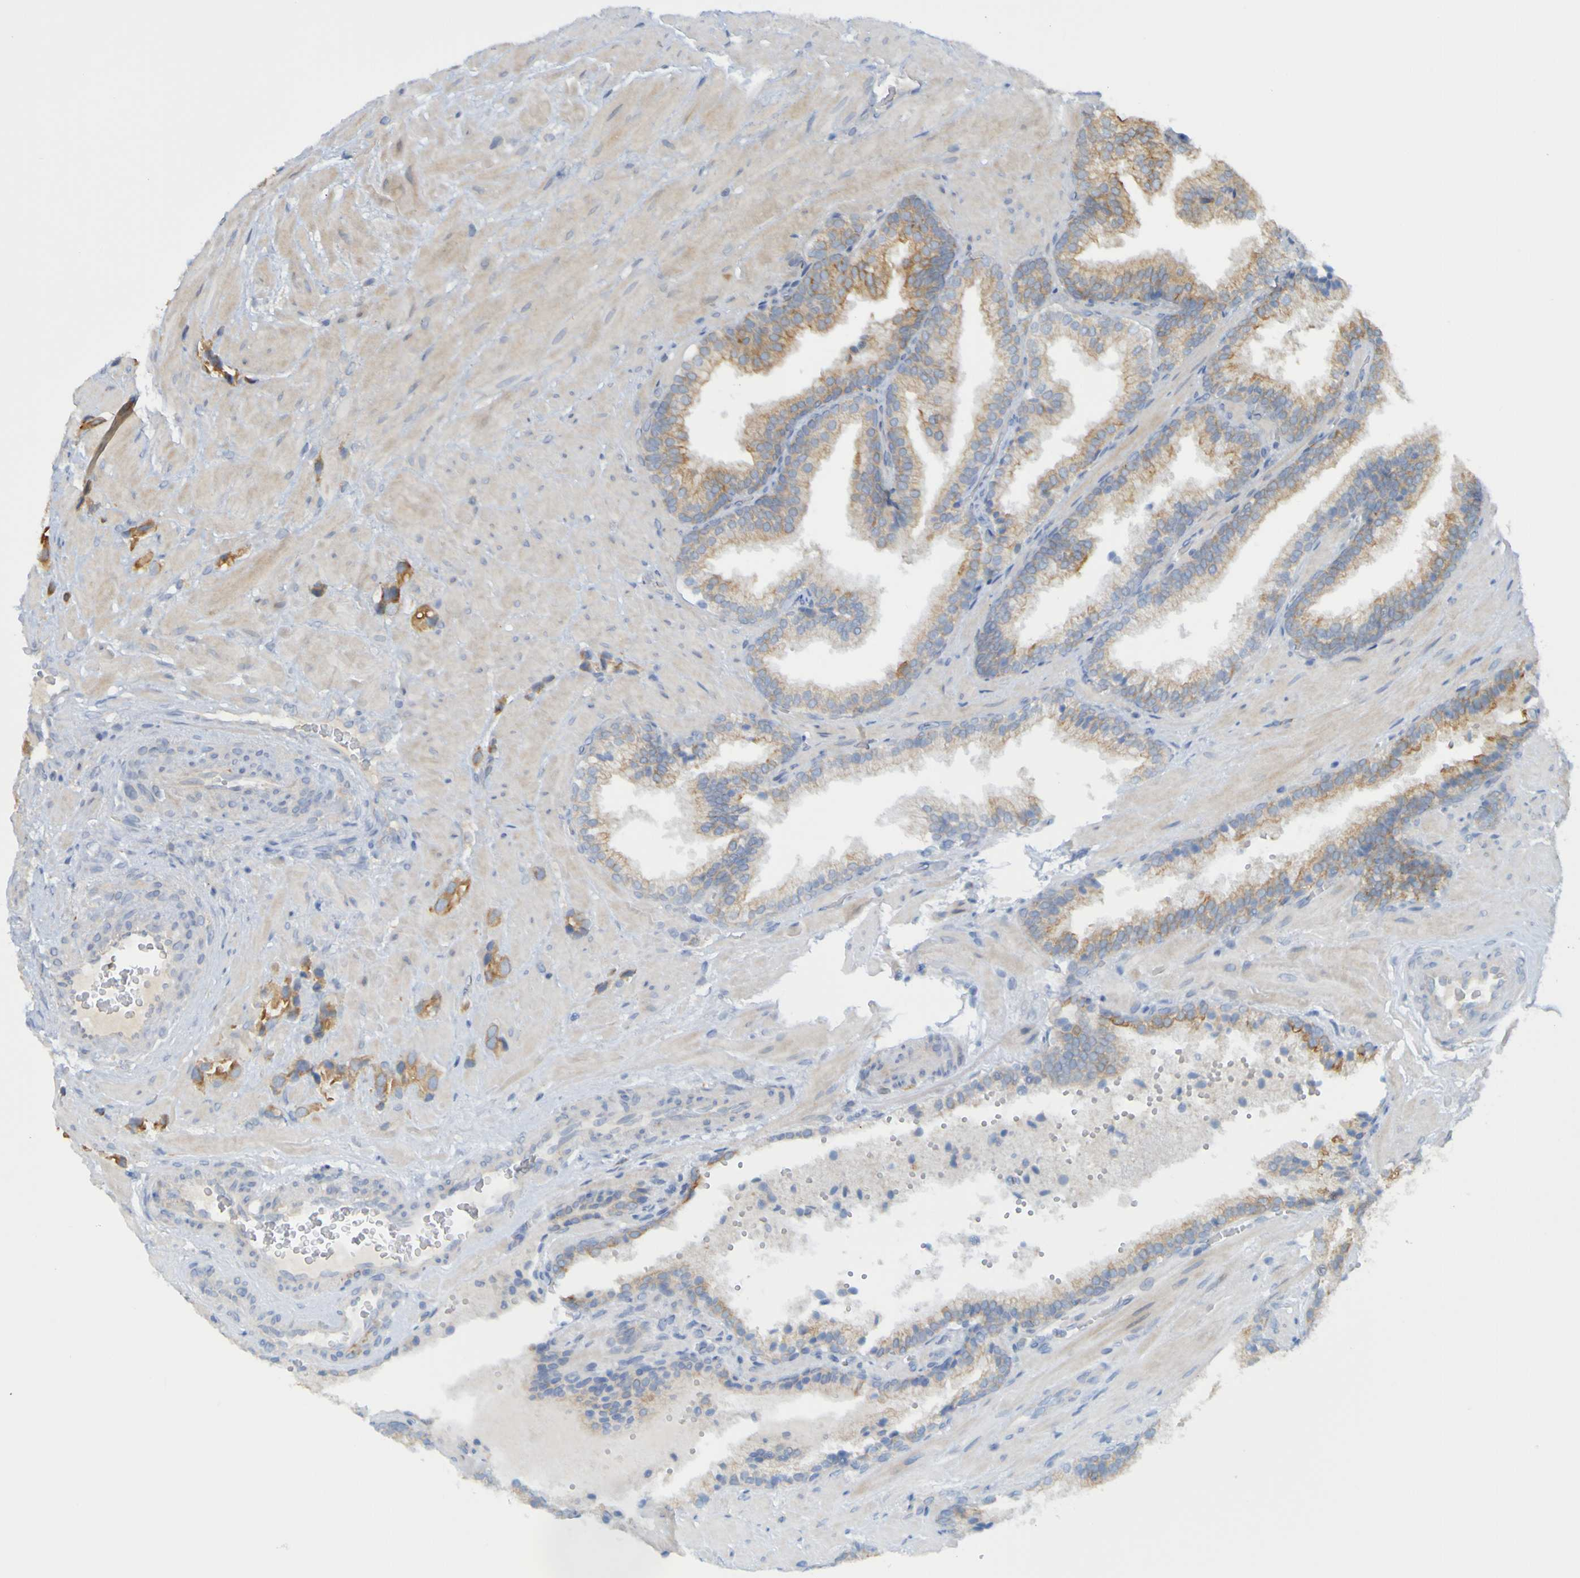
{"staining": {"intensity": "moderate", "quantity": ">75%", "location": "cytoplasmic/membranous"}, "tissue": "prostate cancer", "cell_type": "Tumor cells", "image_type": "cancer", "snomed": [{"axis": "morphology", "description": "Adenocarcinoma, High grade"}, {"axis": "topography", "description": "Prostate"}], "caption": "The image exhibits immunohistochemical staining of prostate adenocarcinoma (high-grade). There is moderate cytoplasmic/membranous staining is appreciated in about >75% of tumor cells.", "gene": "NAV2", "patient": {"sex": "male", "age": 64}}